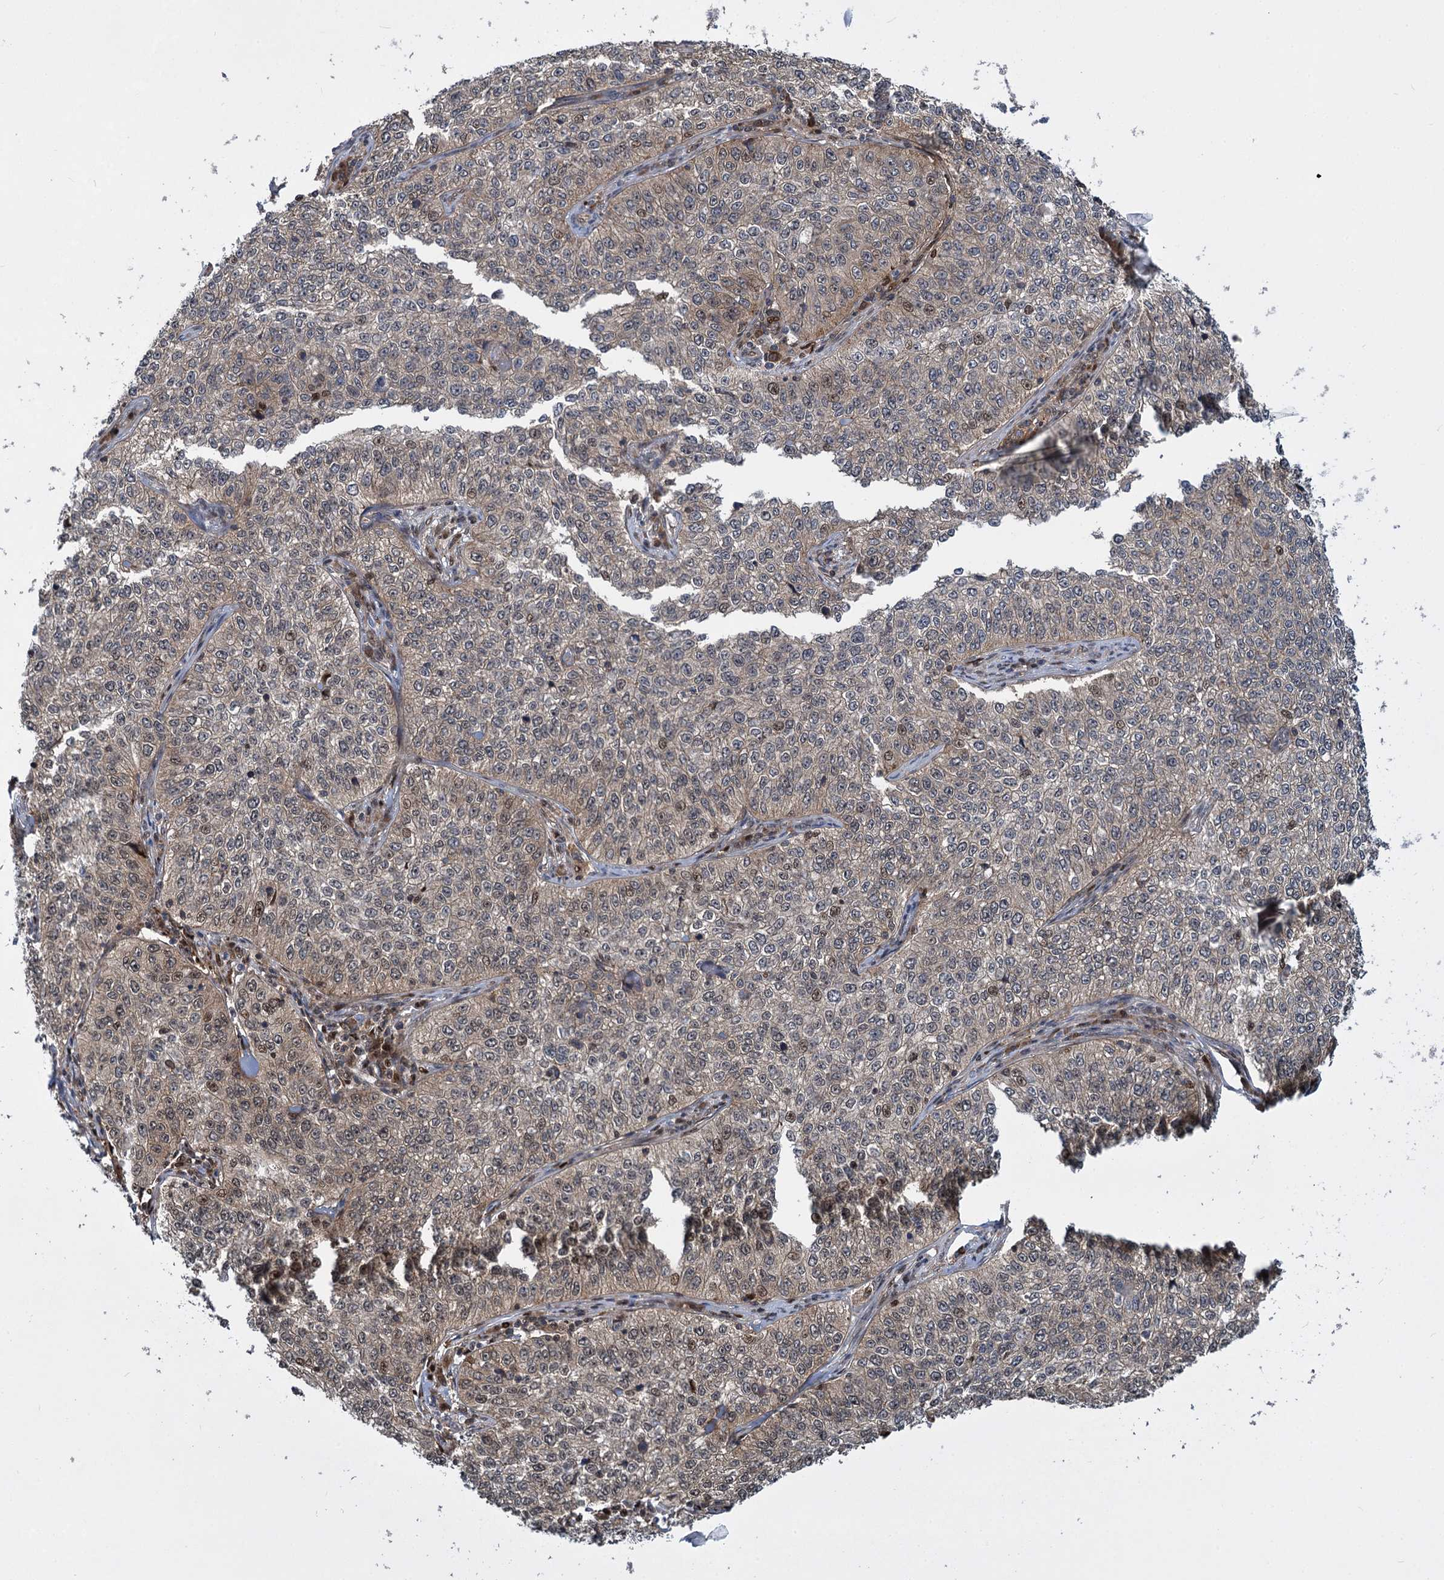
{"staining": {"intensity": "moderate", "quantity": "25%-75%", "location": "cytoplasmic/membranous,nuclear"}, "tissue": "cervical cancer", "cell_type": "Tumor cells", "image_type": "cancer", "snomed": [{"axis": "morphology", "description": "Squamous cell carcinoma, NOS"}, {"axis": "topography", "description": "Cervix"}], "caption": "High-magnification brightfield microscopy of squamous cell carcinoma (cervical) stained with DAB (brown) and counterstained with hematoxylin (blue). tumor cells exhibit moderate cytoplasmic/membranous and nuclear expression is identified in about25%-75% of cells.", "gene": "GPBP1", "patient": {"sex": "female", "age": 35}}